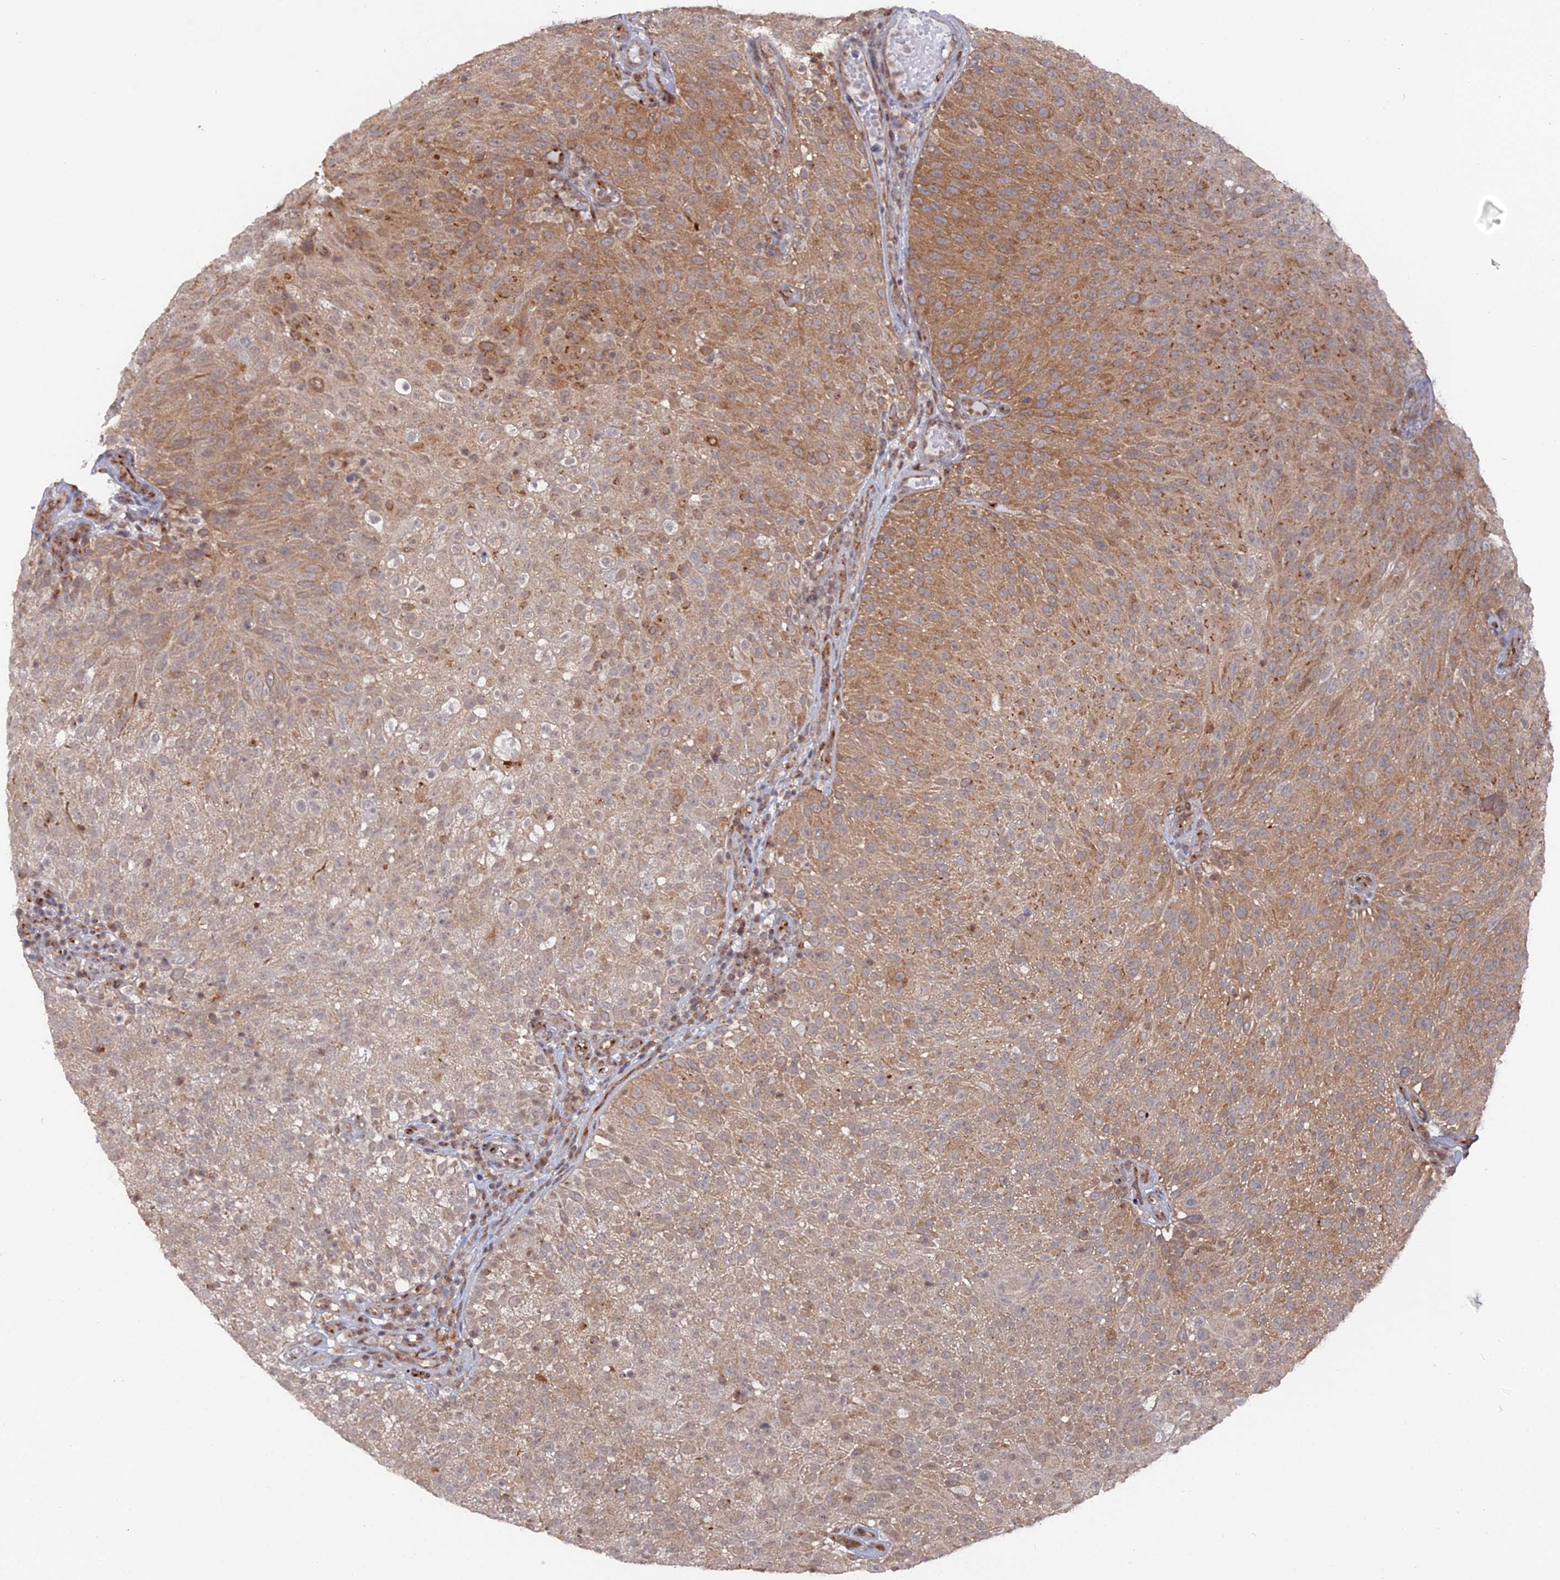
{"staining": {"intensity": "moderate", "quantity": ">75%", "location": "cytoplasmic/membranous"}, "tissue": "urothelial cancer", "cell_type": "Tumor cells", "image_type": "cancer", "snomed": [{"axis": "morphology", "description": "Urothelial carcinoma, Low grade"}, {"axis": "topography", "description": "Urinary bladder"}], "caption": "Urothelial carcinoma (low-grade) stained for a protein (brown) exhibits moderate cytoplasmic/membranous positive expression in about >75% of tumor cells.", "gene": "FHIP2A", "patient": {"sex": "male", "age": 78}}